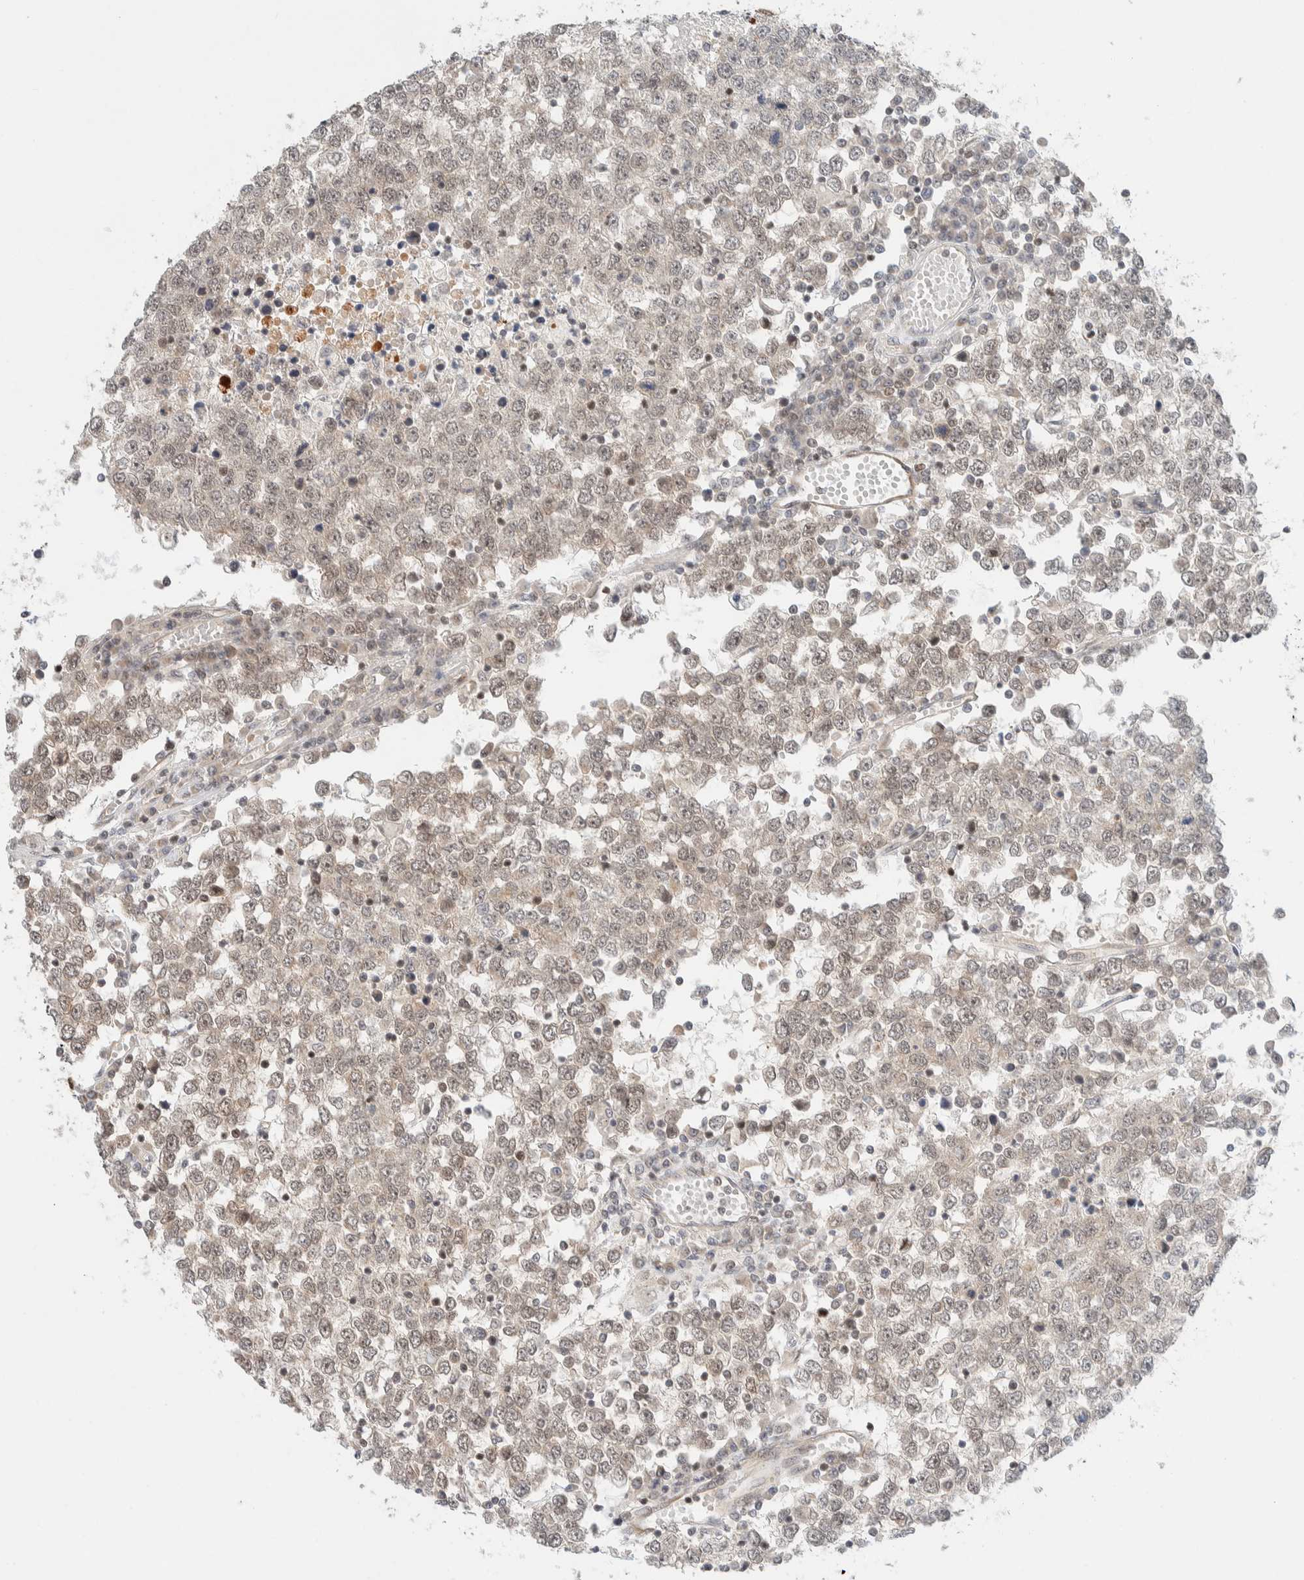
{"staining": {"intensity": "negative", "quantity": "none", "location": "none"}, "tissue": "testis cancer", "cell_type": "Tumor cells", "image_type": "cancer", "snomed": [{"axis": "morphology", "description": "Seminoma, NOS"}, {"axis": "topography", "description": "Testis"}], "caption": "The micrograph demonstrates no staining of tumor cells in testis cancer.", "gene": "C8orf76", "patient": {"sex": "male", "age": 65}}